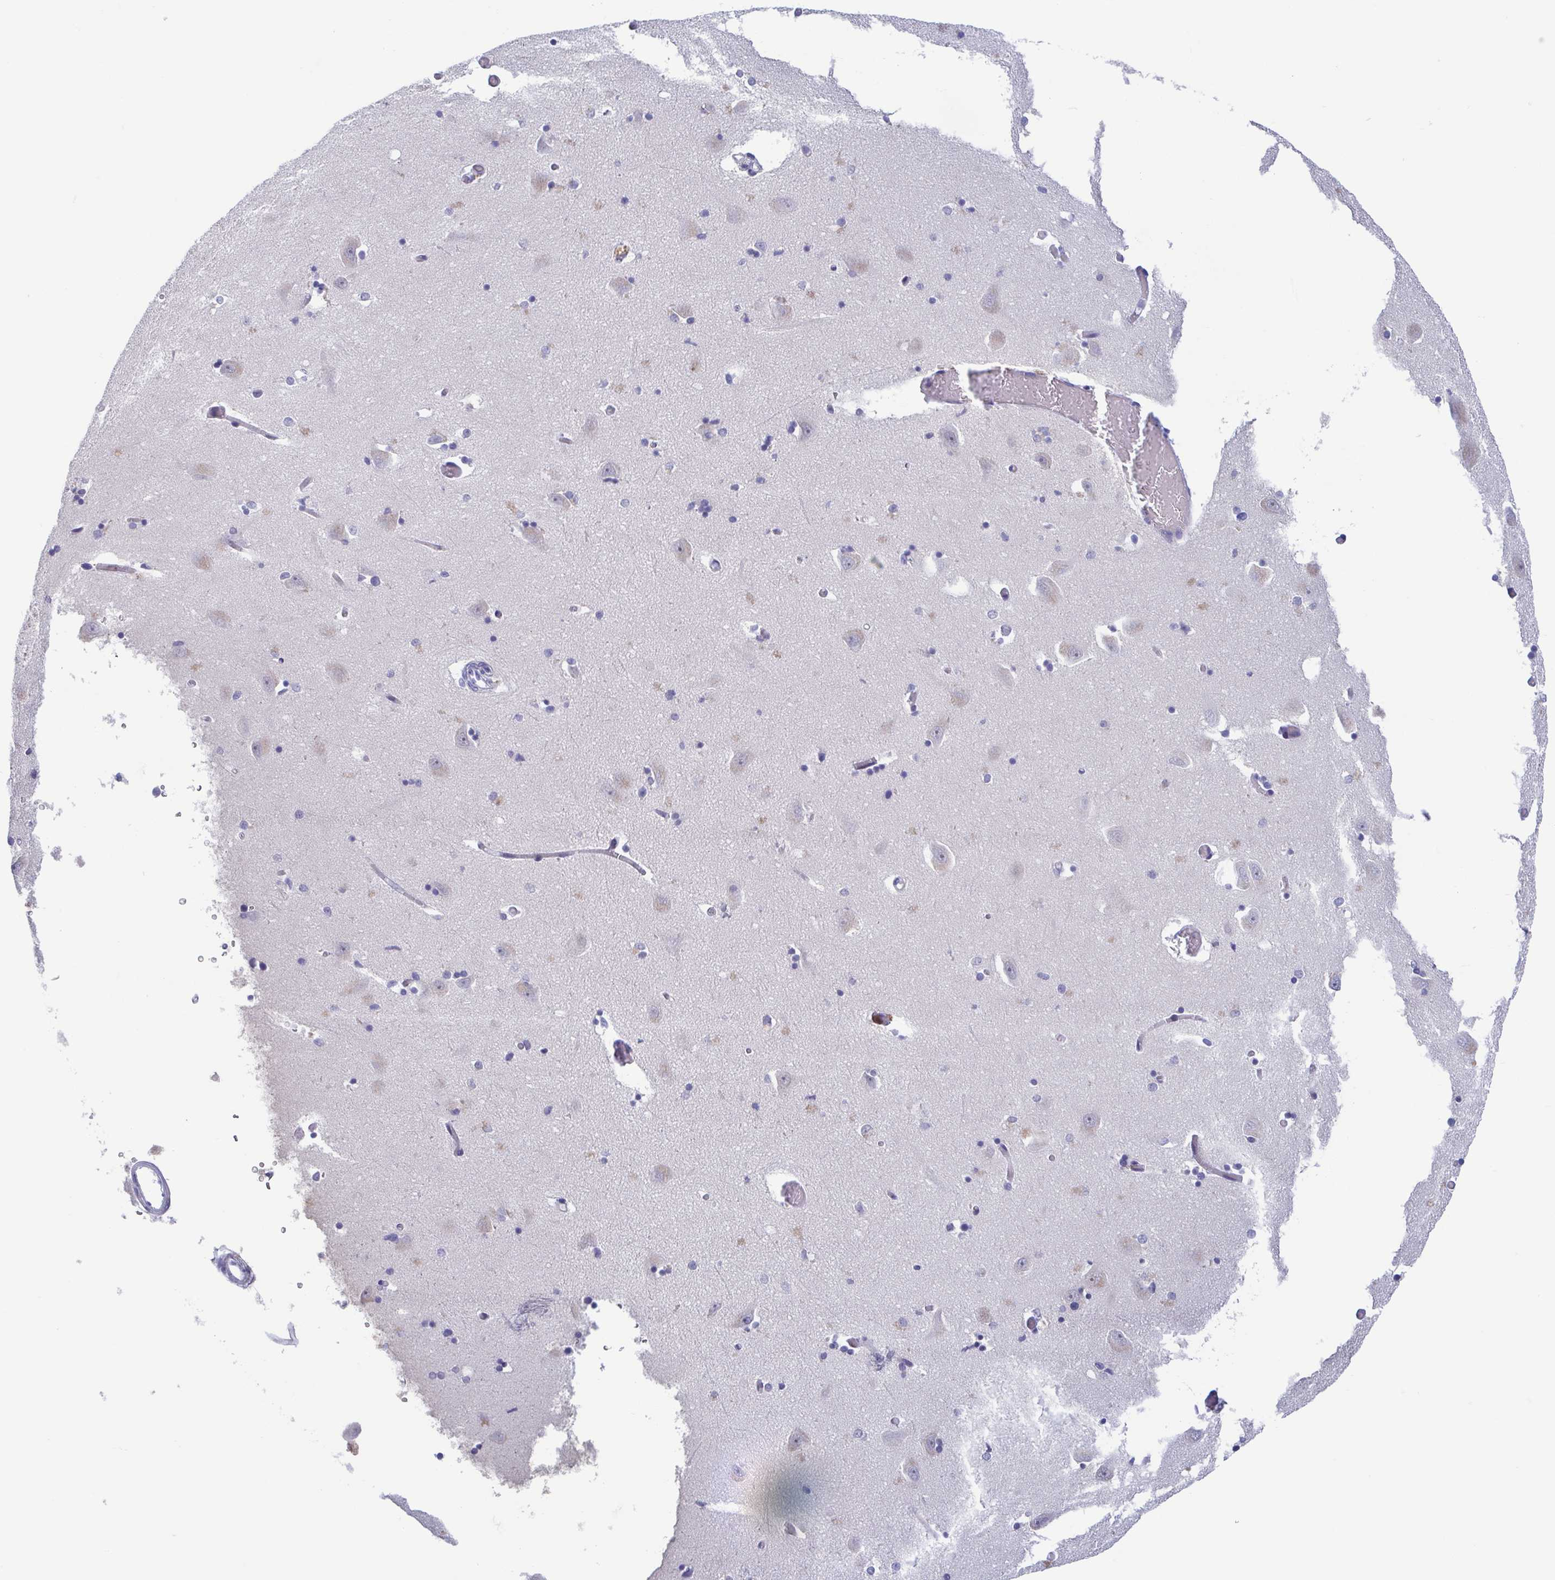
{"staining": {"intensity": "negative", "quantity": "none", "location": "none"}, "tissue": "caudate", "cell_type": "Glial cells", "image_type": "normal", "snomed": [{"axis": "morphology", "description": "Normal tissue, NOS"}, {"axis": "topography", "description": "Lateral ventricle wall"}, {"axis": "topography", "description": "Hippocampus"}], "caption": "IHC histopathology image of normal caudate stained for a protein (brown), which demonstrates no positivity in glial cells. The staining is performed using DAB brown chromogen with nuclei counter-stained in using hematoxylin.", "gene": "PERM1", "patient": {"sex": "female", "age": 63}}